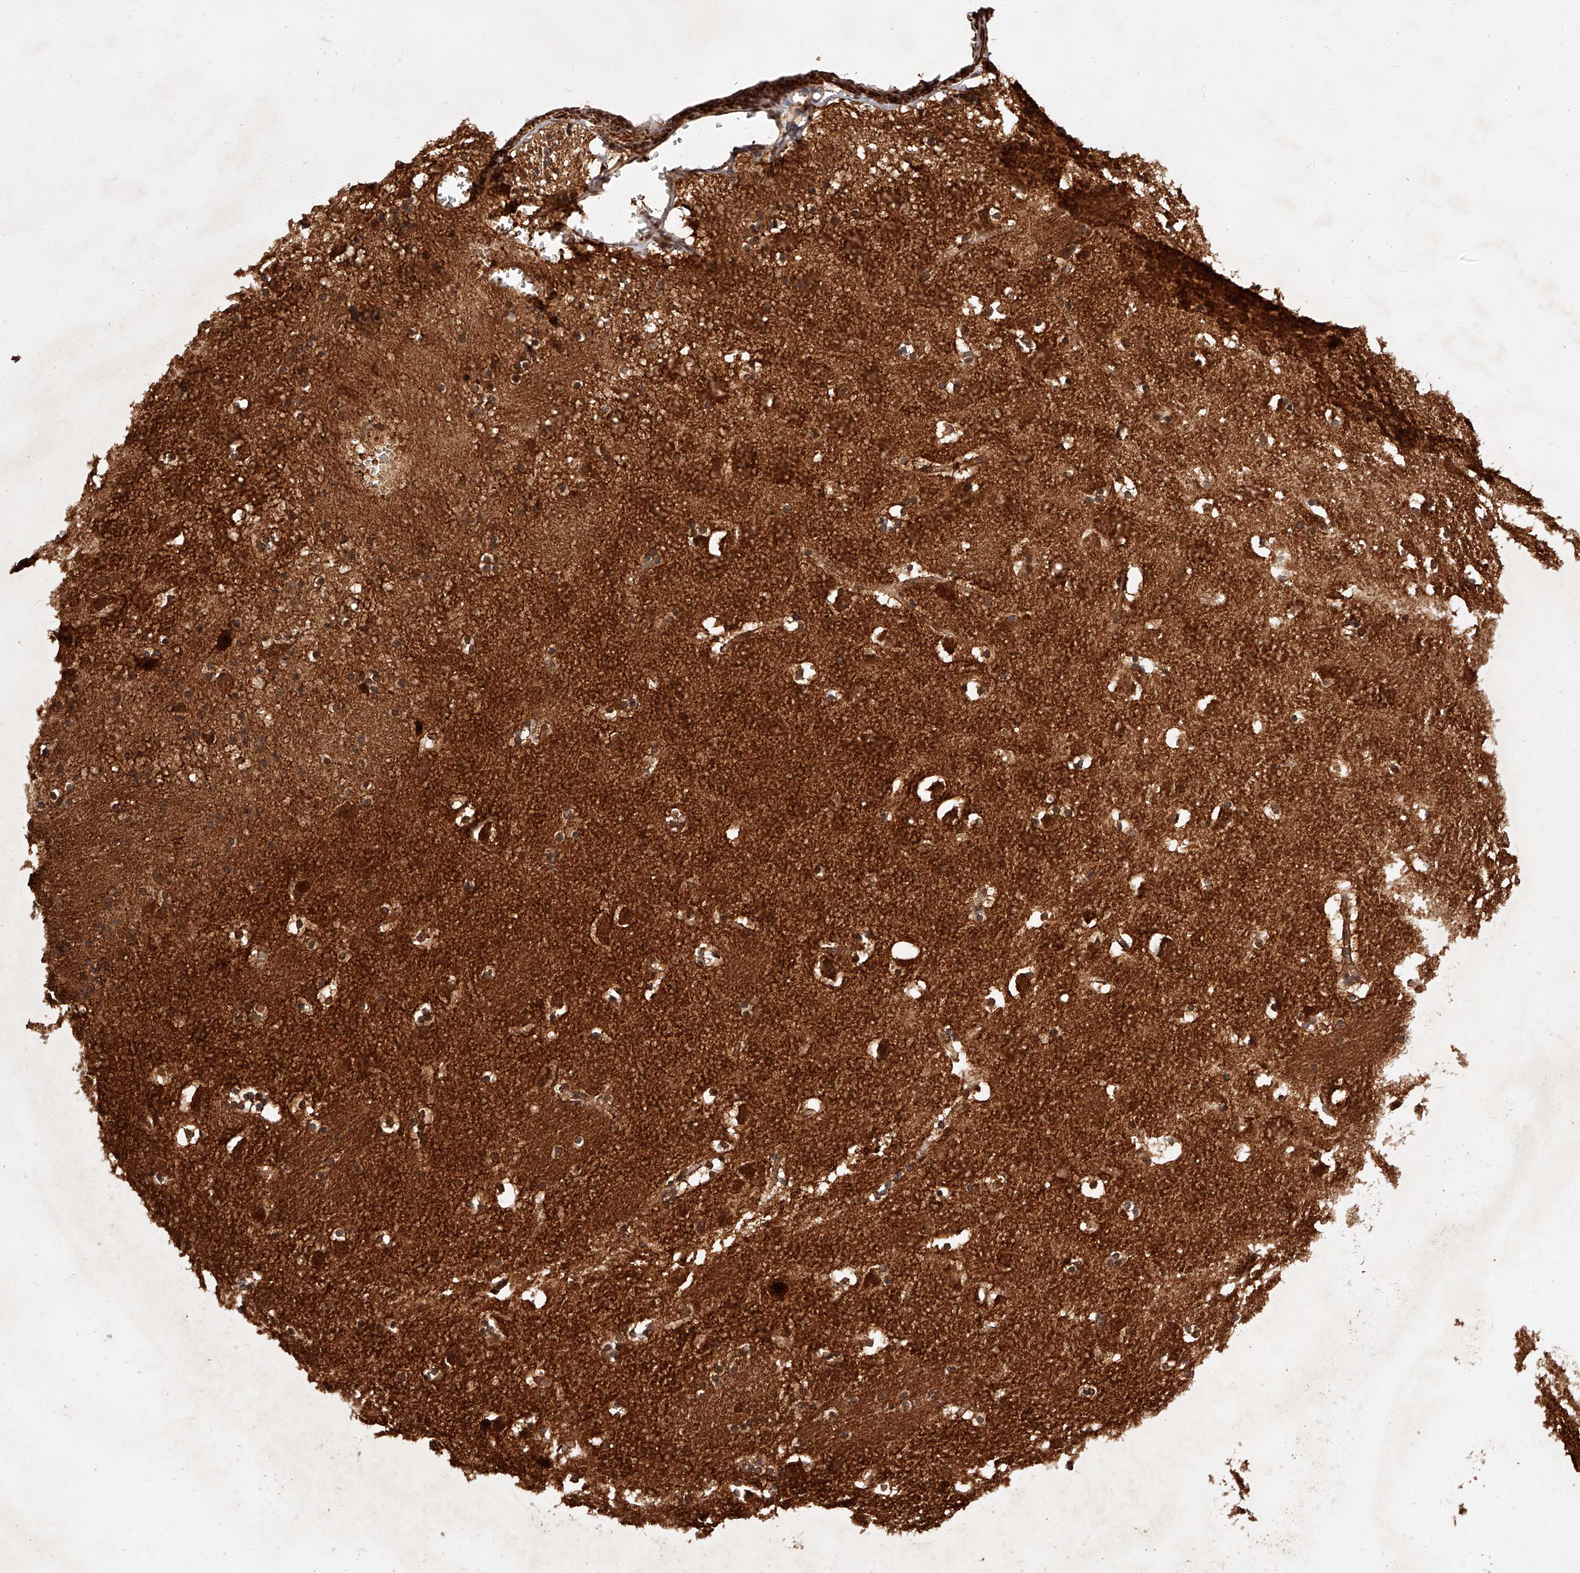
{"staining": {"intensity": "moderate", "quantity": "25%-75%", "location": "cytoplasmic/membranous"}, "tissue": "caudate", "cell_type": "Glial cells", "image_type": "normal", "snomed": [{"axis": "morphology", "description": "Normal tissue, NOS"}, {"axis": "topography", "description": "Lateral ventricle wall"}], "caption": "Caudate stained with immunohistochemistry reveals moderate cytoplasmic/membranous positivity in approximately 25%-75% of glial cells. (DAB (3,3'-diaminobenzidine) IHC, brown staining for protein, blue staining for nuclei).", "gene": "CUL7", "patient": {"sex": "male", "age": 45}}